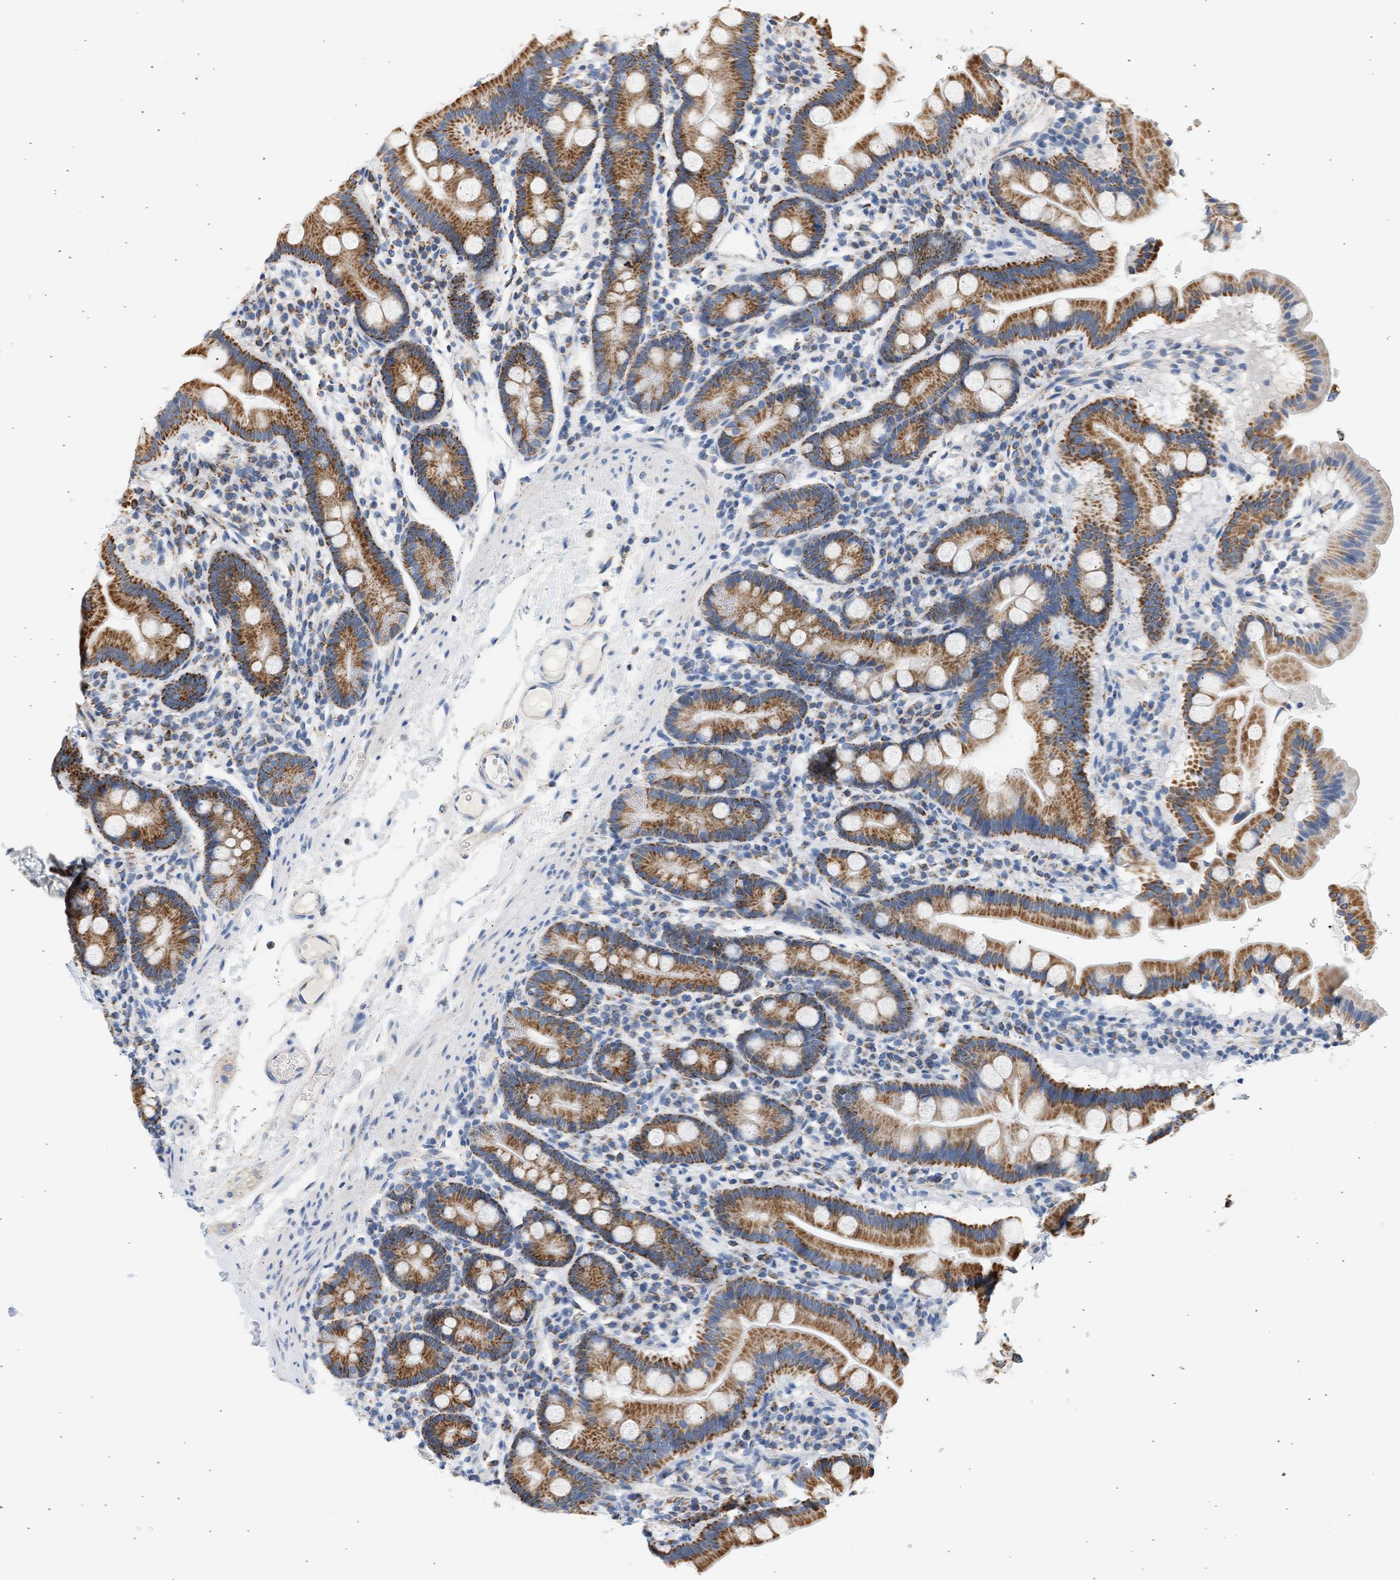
{"staining": {"intensity": "moderate", "quantity": ">75%", "location": "cytoplasmic/membranous"}, "tissue": "duodenum", "cell_type": "Glandular cells", "image_type": "normal", "snomed": [{"axis": "morphology", "description": "Normal tissue, NOS"}, {"axis": "topography", "description": "Duodenum"}], "caption": "Protein expression by immunohistochemistry reveals moderate cytoplasmic/membranous staining in approximately >75% of glandular cells in normal duodenum. (DAB (3,3'-diaminobenzidine) IHC, brown staining for protein, blue staining for nuclei).", "gene": "GRPEL2", "patient": {"sex": "male", "age": 50}}